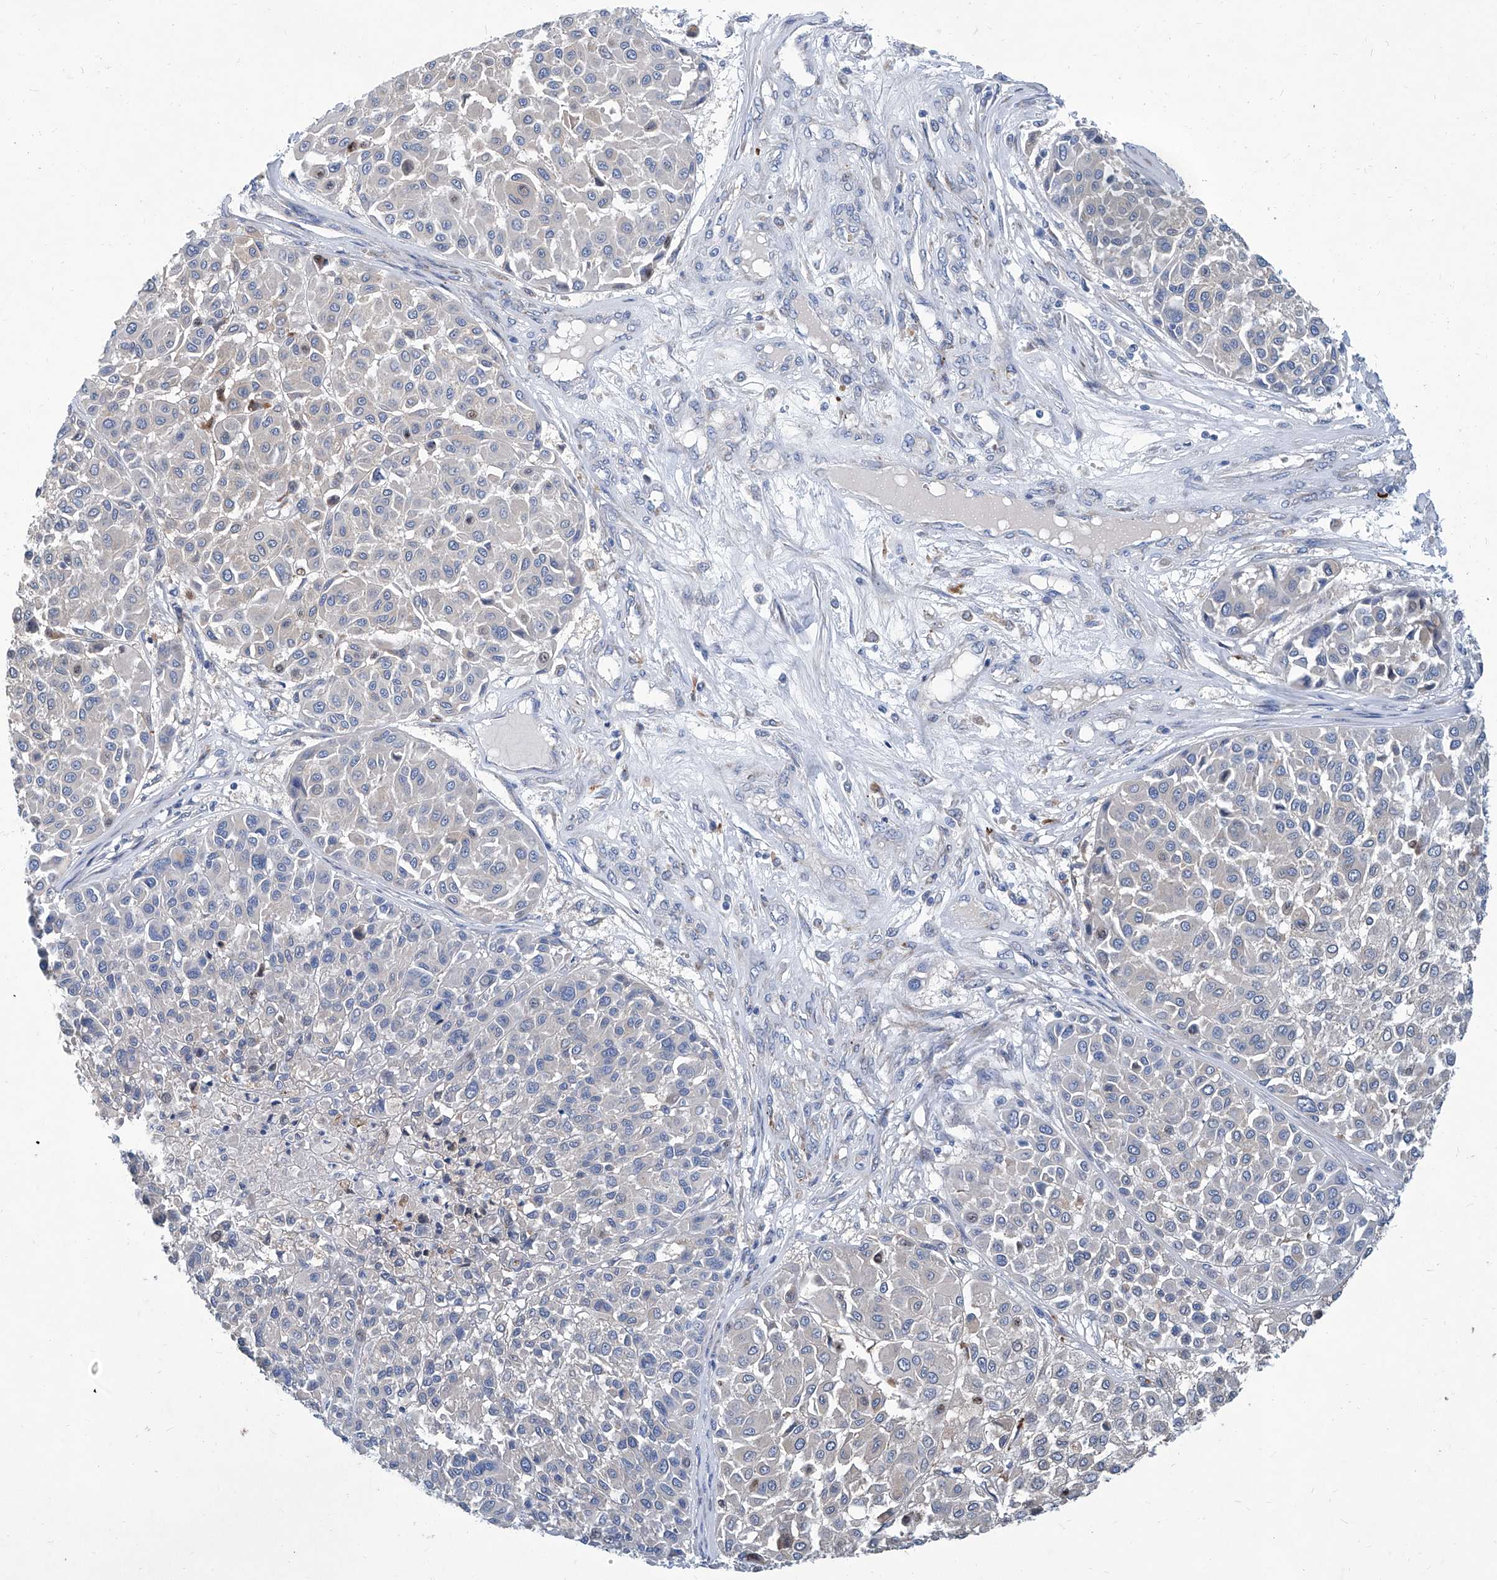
{"staining": {"intensity": "negative", "quantity": "none", "location": "none"}, "tissue": "melanoma", "cell_type": "Tumor cells", "image_type": "cancer", "snomed": [{"axis": "morphology", "description": "Malignant melanoma, Metastatic site"}, {"axis": "topography", "description": "Soft tissue"}], "caption": "Immunohistochemistry histopathology image of human melanoma stained for a protein (brown), which demonstrates no staining in tumor cells.", "gene": "FPR2", "patient": {"sex": "male", "age": 41}}